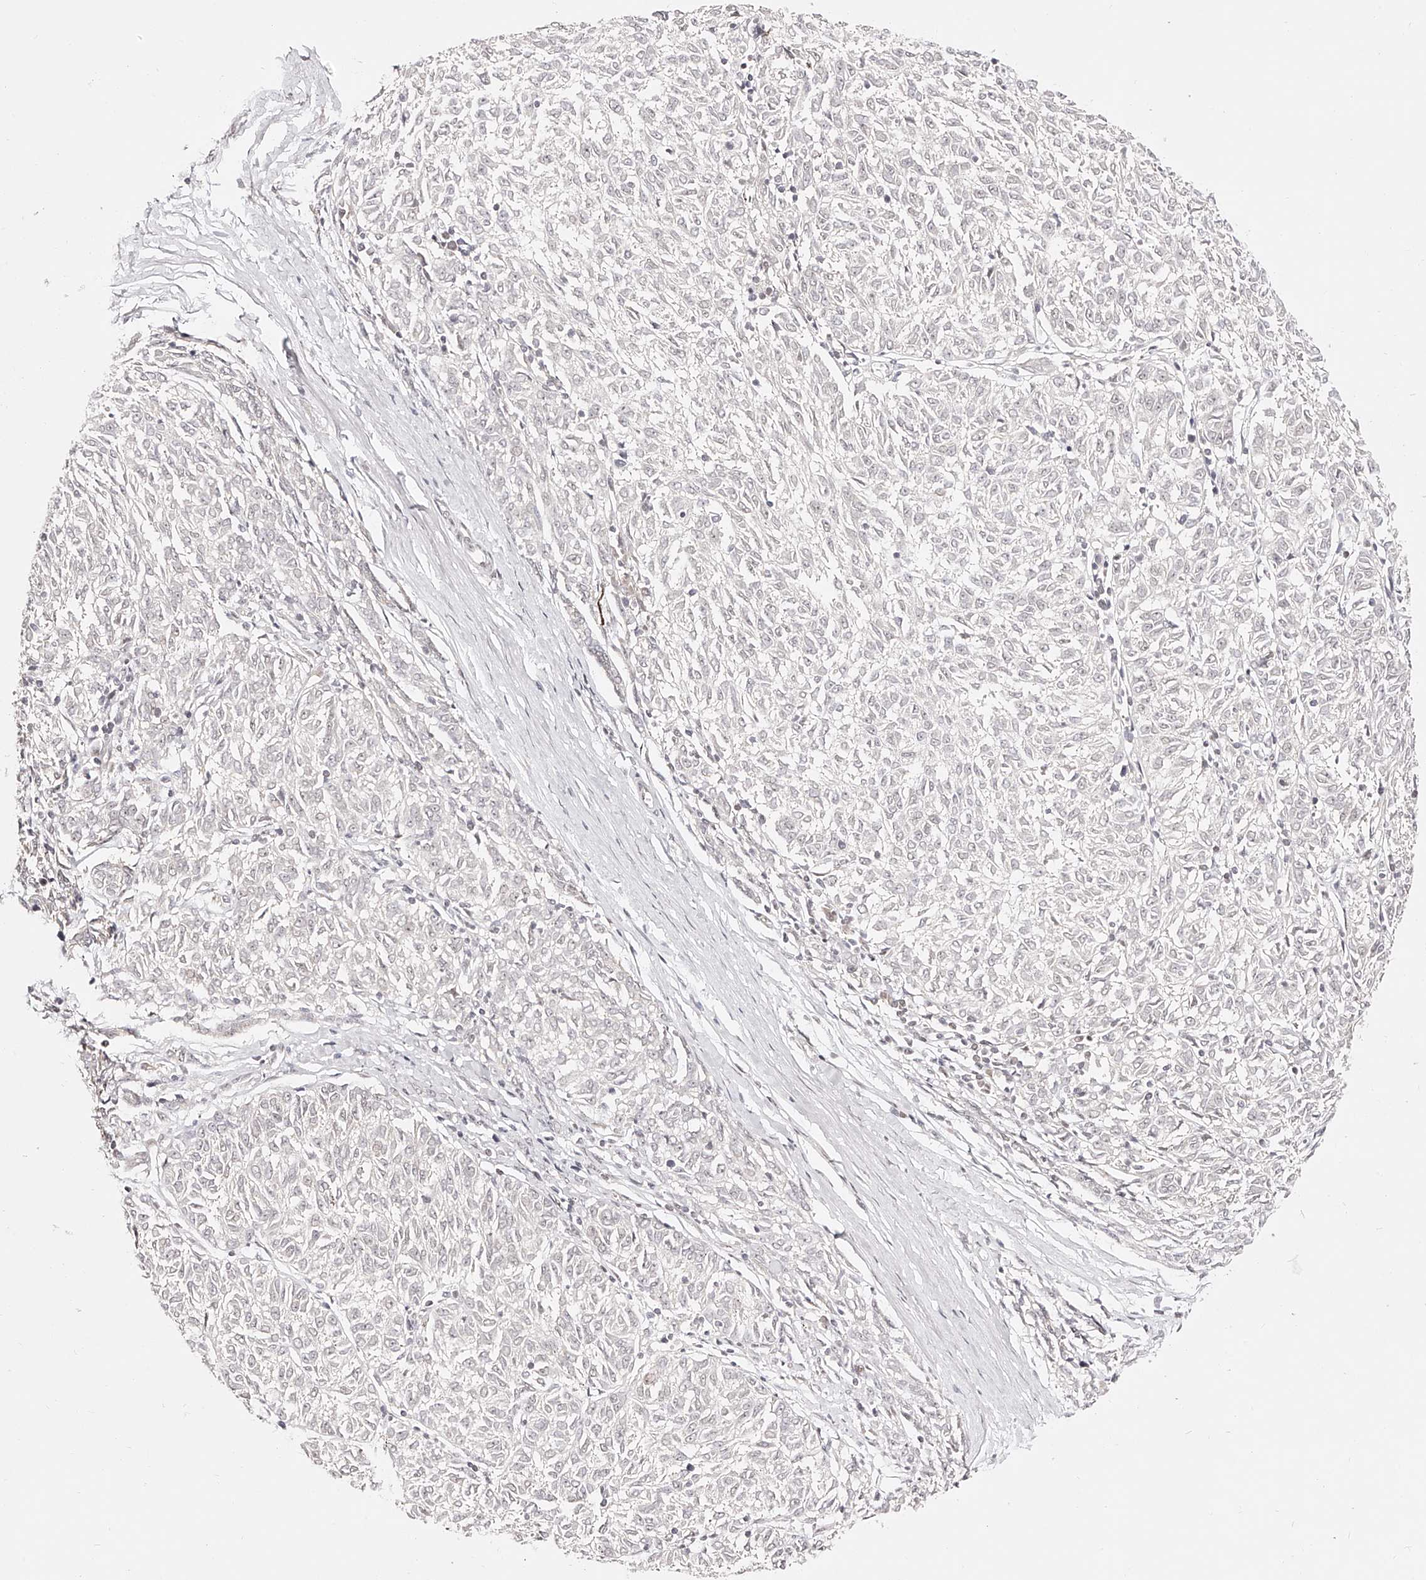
{"staining": {"intensity": "negative", "quantity": "none", "location": "none"}, "tissue": "melanoma", "cell_type": "Tumor cells", "image_type": "cancer", "snomed": [{"axis": "morphology", "description": "Malignant melanoma, NOS"}, {"axis": "topography", "description": "Skin"}], "caption": "Immunohistochemistry of melanoma reveals no expression in tumor cells. Brightfield microscopy of immunohistochemistry (IHC) stained with DAB (brown) and hematoxylin (blue), captured at high magnification.", "gene": "USF3", "patient": {"sex": "female", "age": 72}}